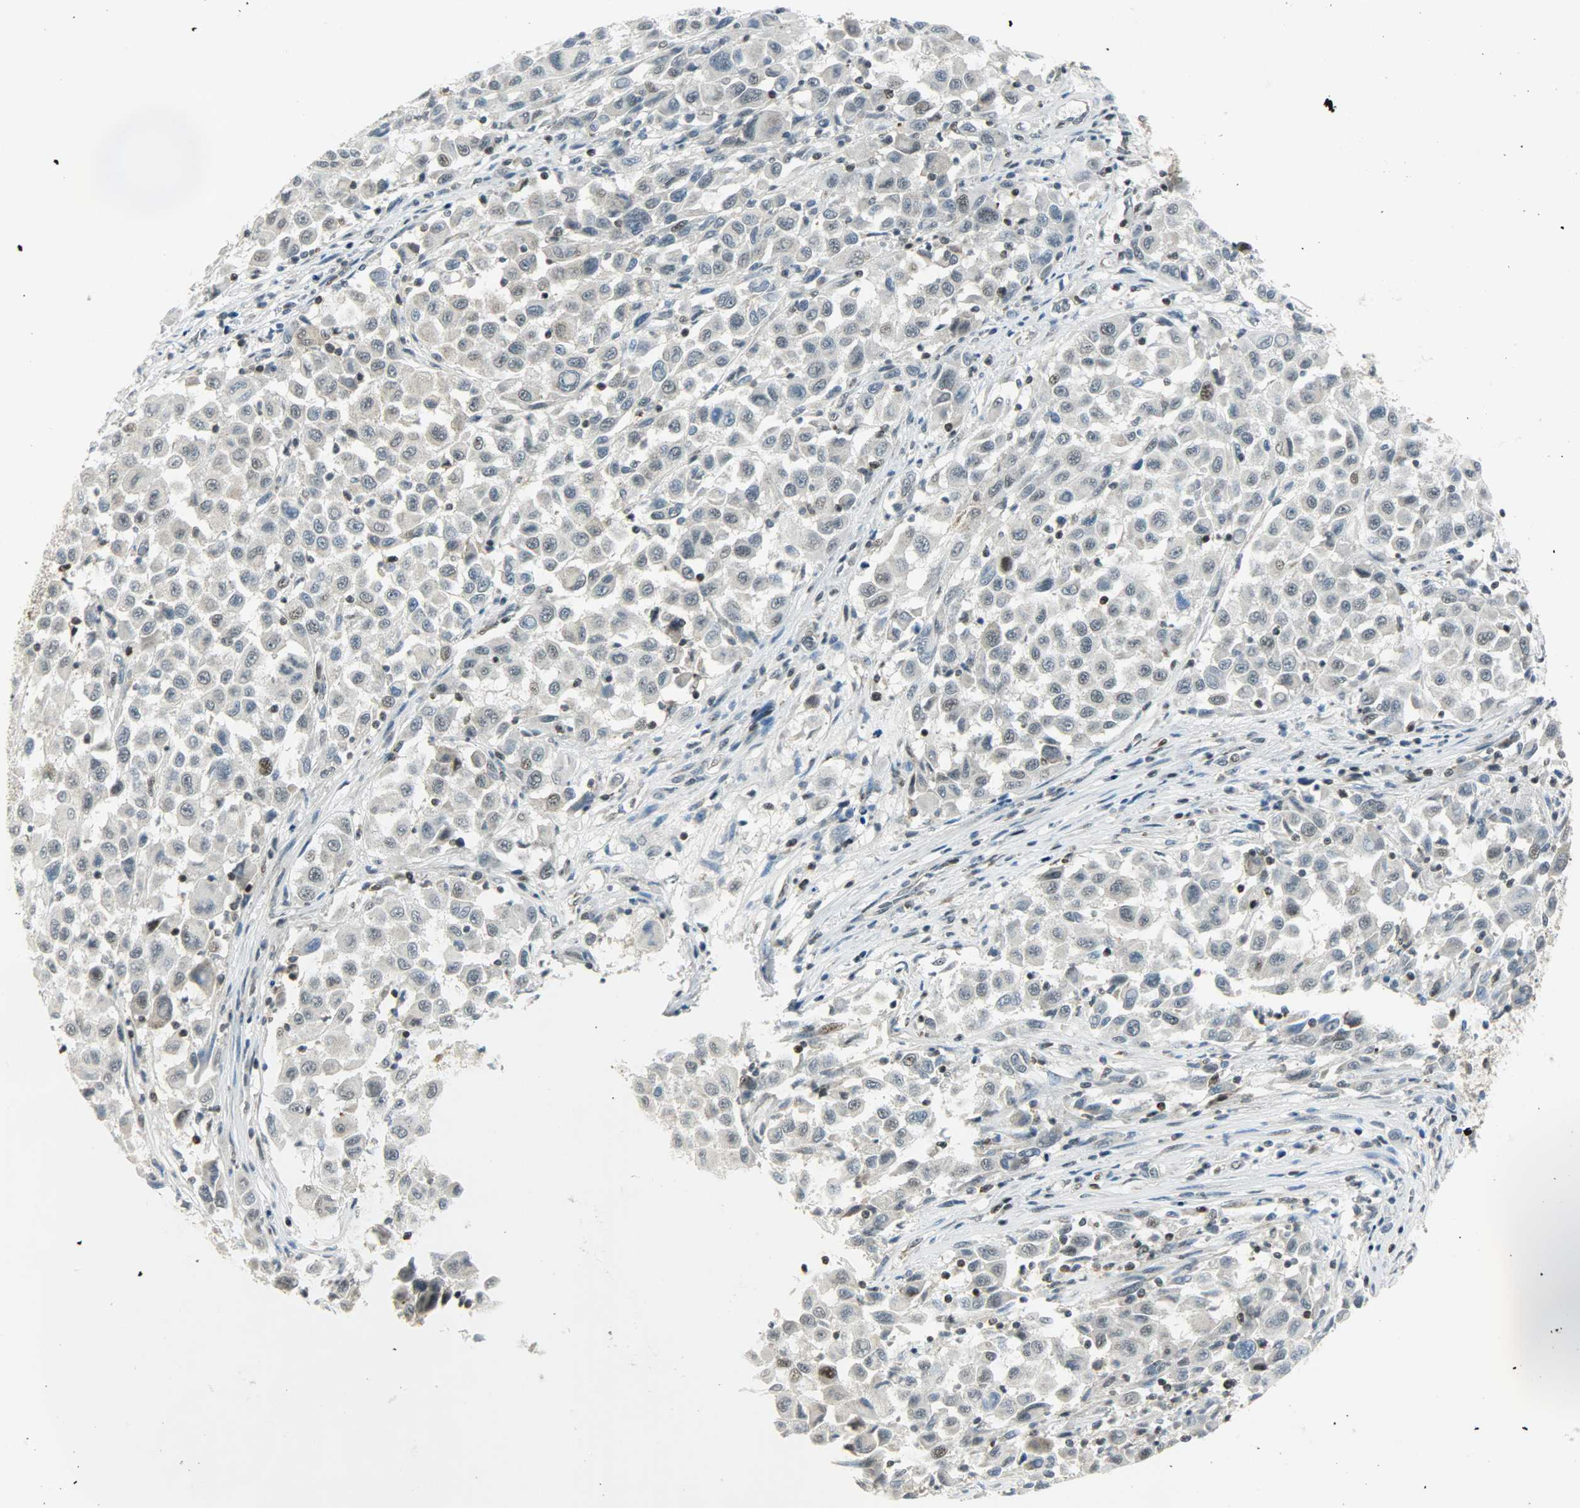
{"staining": {"intensity": "negative", "quantity": "none", "location": "none"}, "tissue": "melanoma", "cell_type": "Tumor cells", "image_type": "cancer", "snomed": [{"axis": "morphology", "description": "Malignant melanoma, Metastatic site"}, {"axis": "topography", "description": "Lymph node"}], "caption": "Tumor cells show no significant protein staining in melanoma.", "gene": "IL15", "patient": {"sex": "male", "age": 61}}